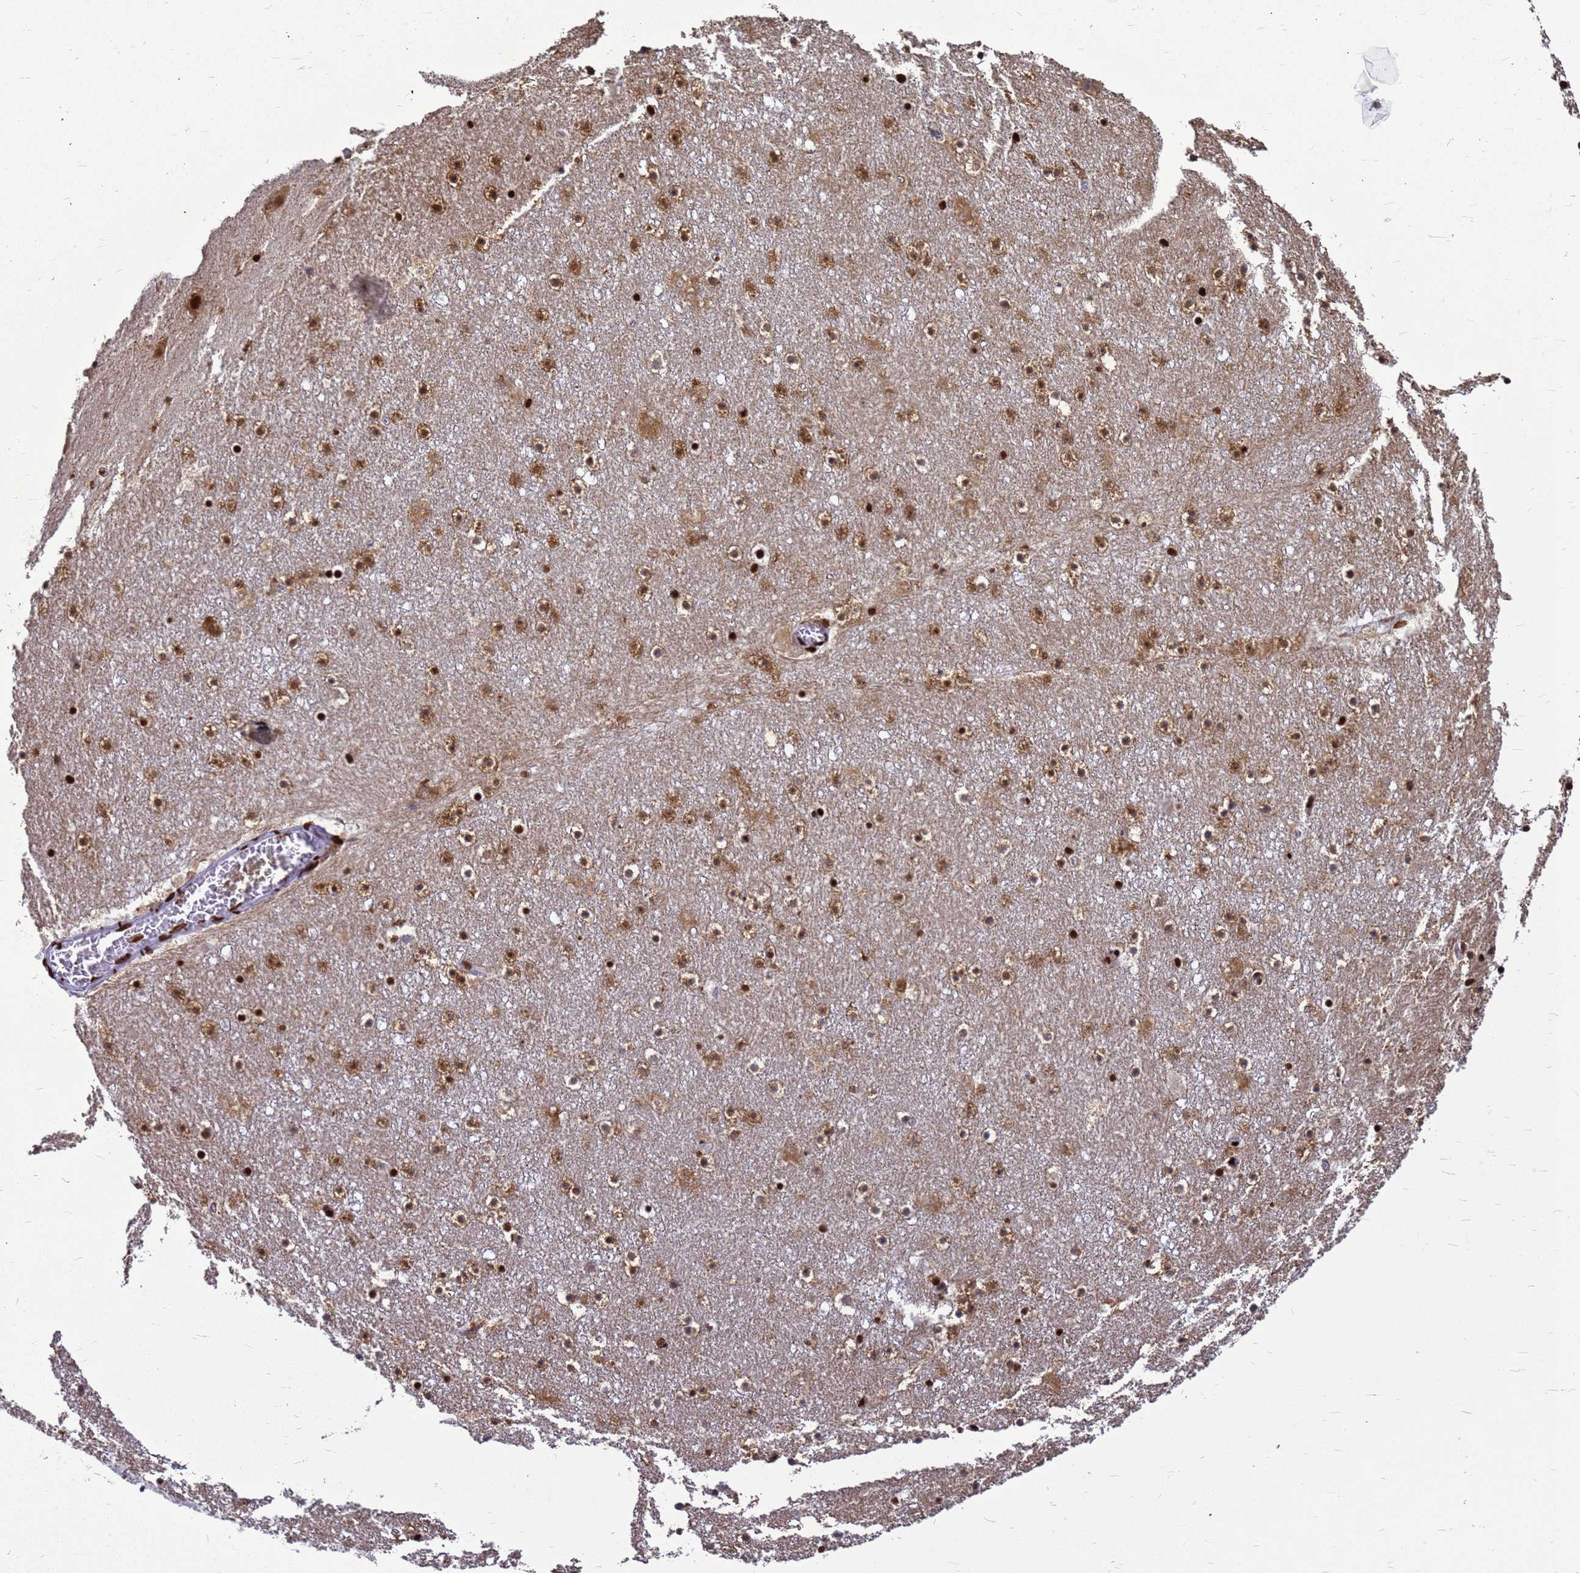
{"staining": {"intensity": "moderate", "quantity": "25%-75%", "location": "nuclear"}, "tissue": "caudate", "cell_type": "Glial cells", "image_type": "normal", "snomed": [{"axis": "morphology", "description": "Normal tissue, NOS"}, {"axis": "topography", "description": "Lateral ventricle wall"}], "caption": "Immunohistochemical staining of benign caudate exhibits 25%-75% levels of moderate nuclear protein positivity in about 25%-75% of glial cells.", "gene": "SART3", "patient": {"sex": "male", "age": 45}}